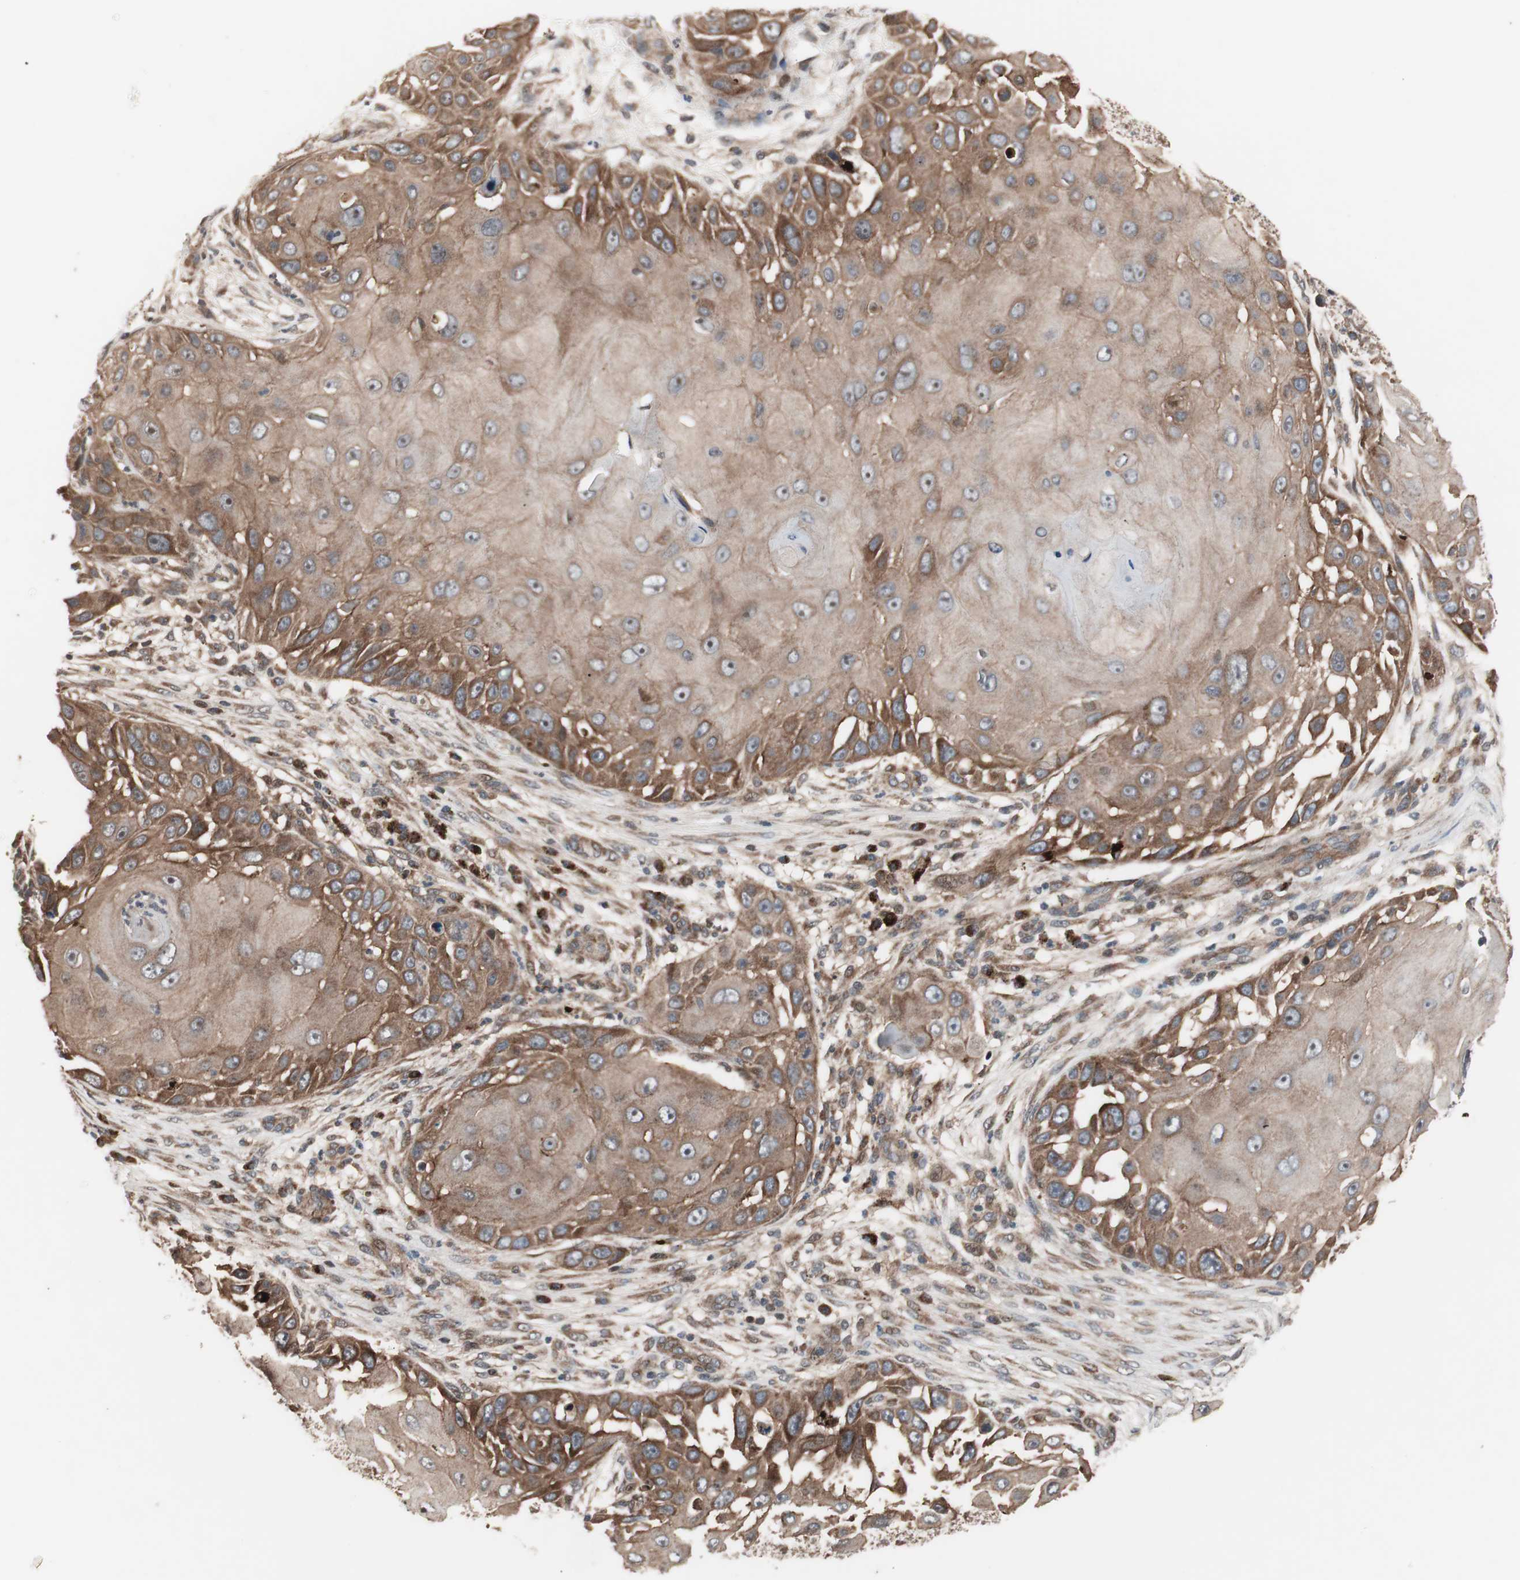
{"staining": {"intensity": "strong", "quantity": ">75%", "location": "cytoplasmic/membranous"}, "tissue": "skin cancer", "cell_type": "Tumor cells", "image_type": "cancer", "snomed": [{"axis": "morphology", "description": "Squamous cell carcinoma, NOS"}, {"axis": "topography", "description": "Skin"}], "caption": "Immunohistochemical staining of human skin cancer (squamous cell carcinoma) shows high levels of strong cytoplasmic/membranous protein staining in approximately >75% of tumor cells. The staining was performed using DAB, with brown indicating positive protein expression. Nuclei are stained blue with hematoxylin.", "gene": "NF2", "patient": {"sex": "female", "age": 44}}